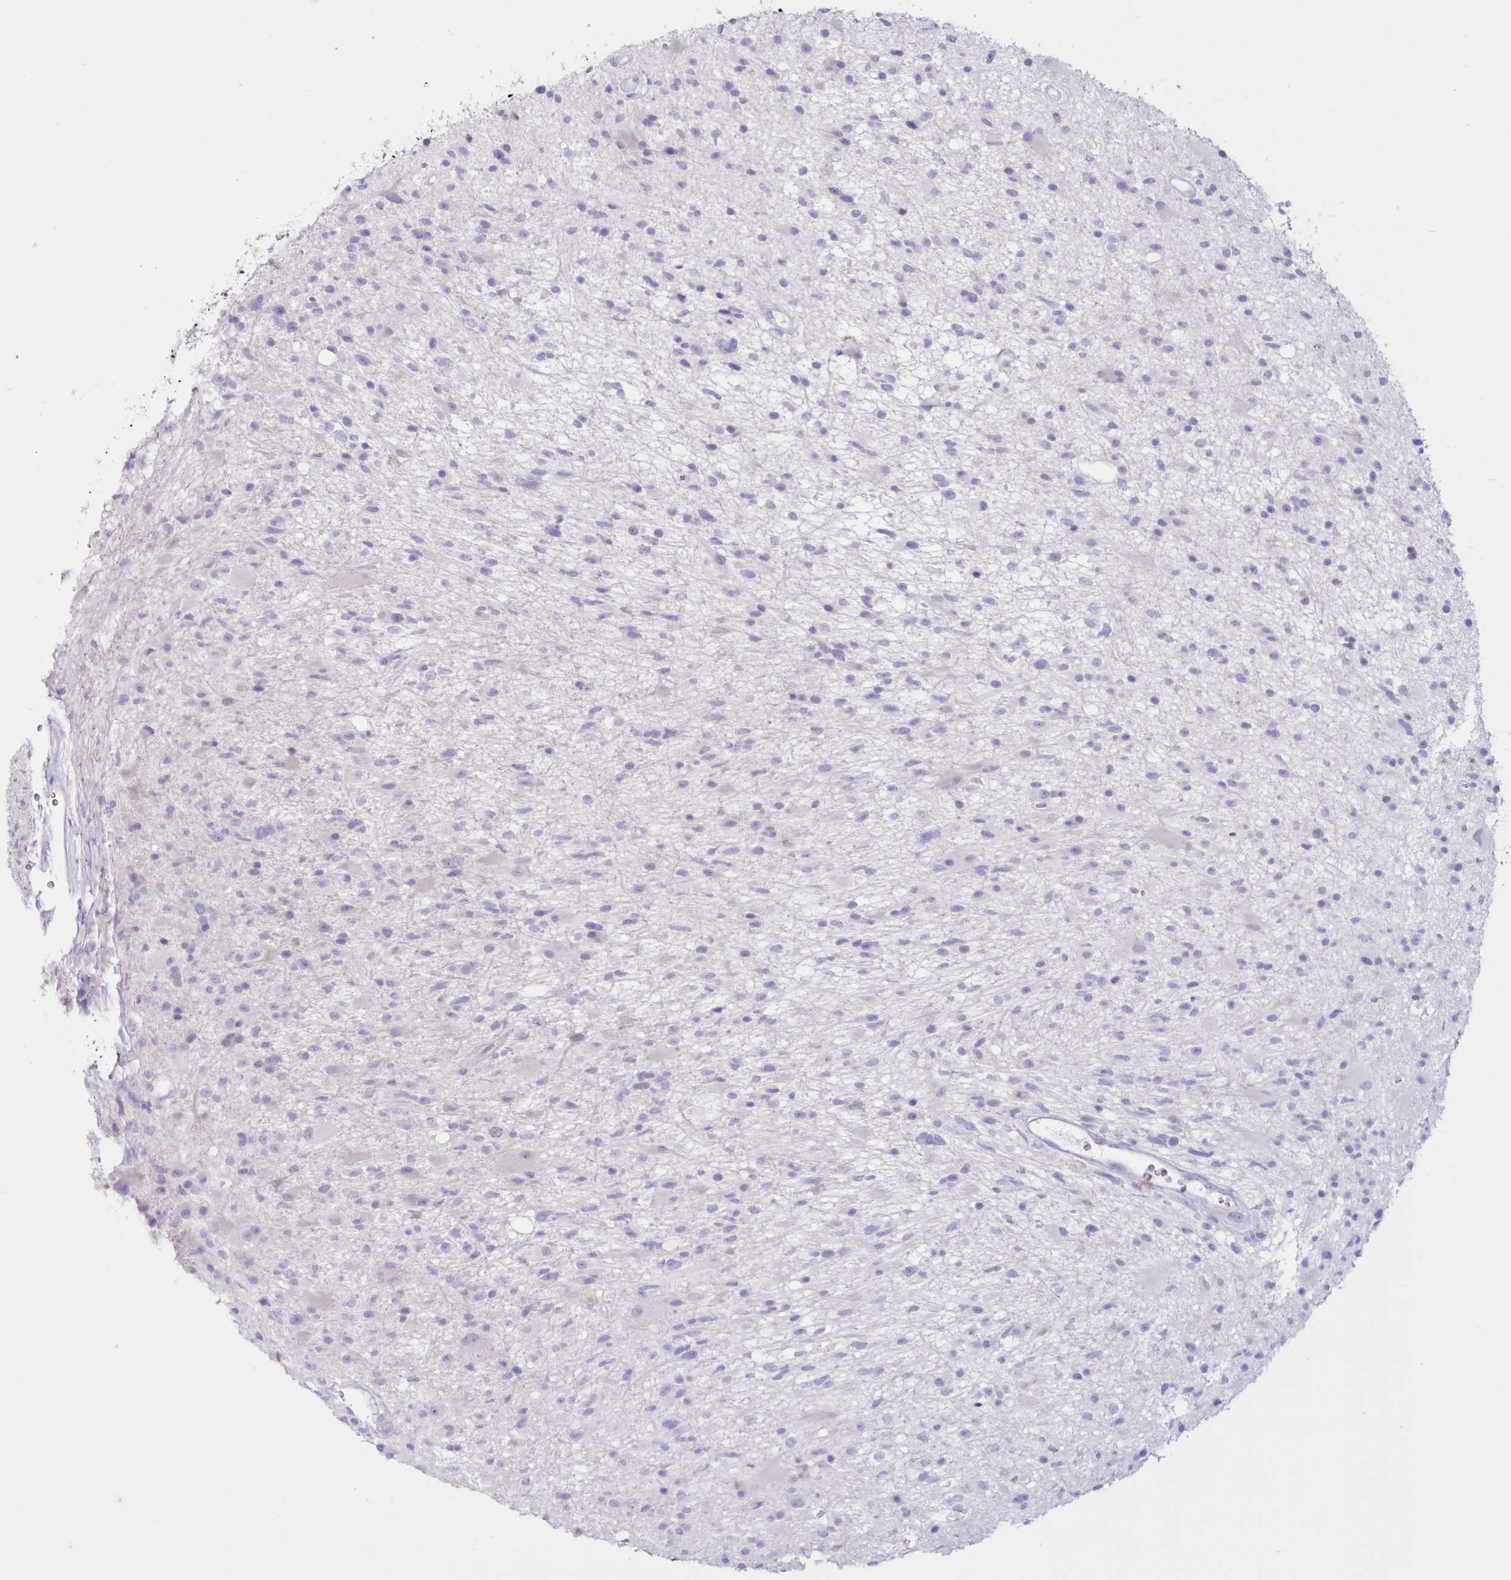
{"staining": {"intensity": "negative", "quantity": "none", "location": "none"}, "tissue": "glioma", "cell_type": "Tumor cells", "image_type": "cancer", "snomed": [{"axis": "morphology", "description": "Glioma, malignant, High grade"}, {"axis": "topography", "description": "Brain"}], "caption": "Immunohistochemistry photomicrograph of human malignant glioma (high-grade) stained for a protein (brown), which exhibits no expression in tumor cells. (Stains: DAB (3,3'-diaminobenzidine) IHC with hematoxylin counter stain, Microscopy: brightfield microscopy at high magnification).", "gene": "CYP3A4", "patient": {"sex": "male", "age": 33}}